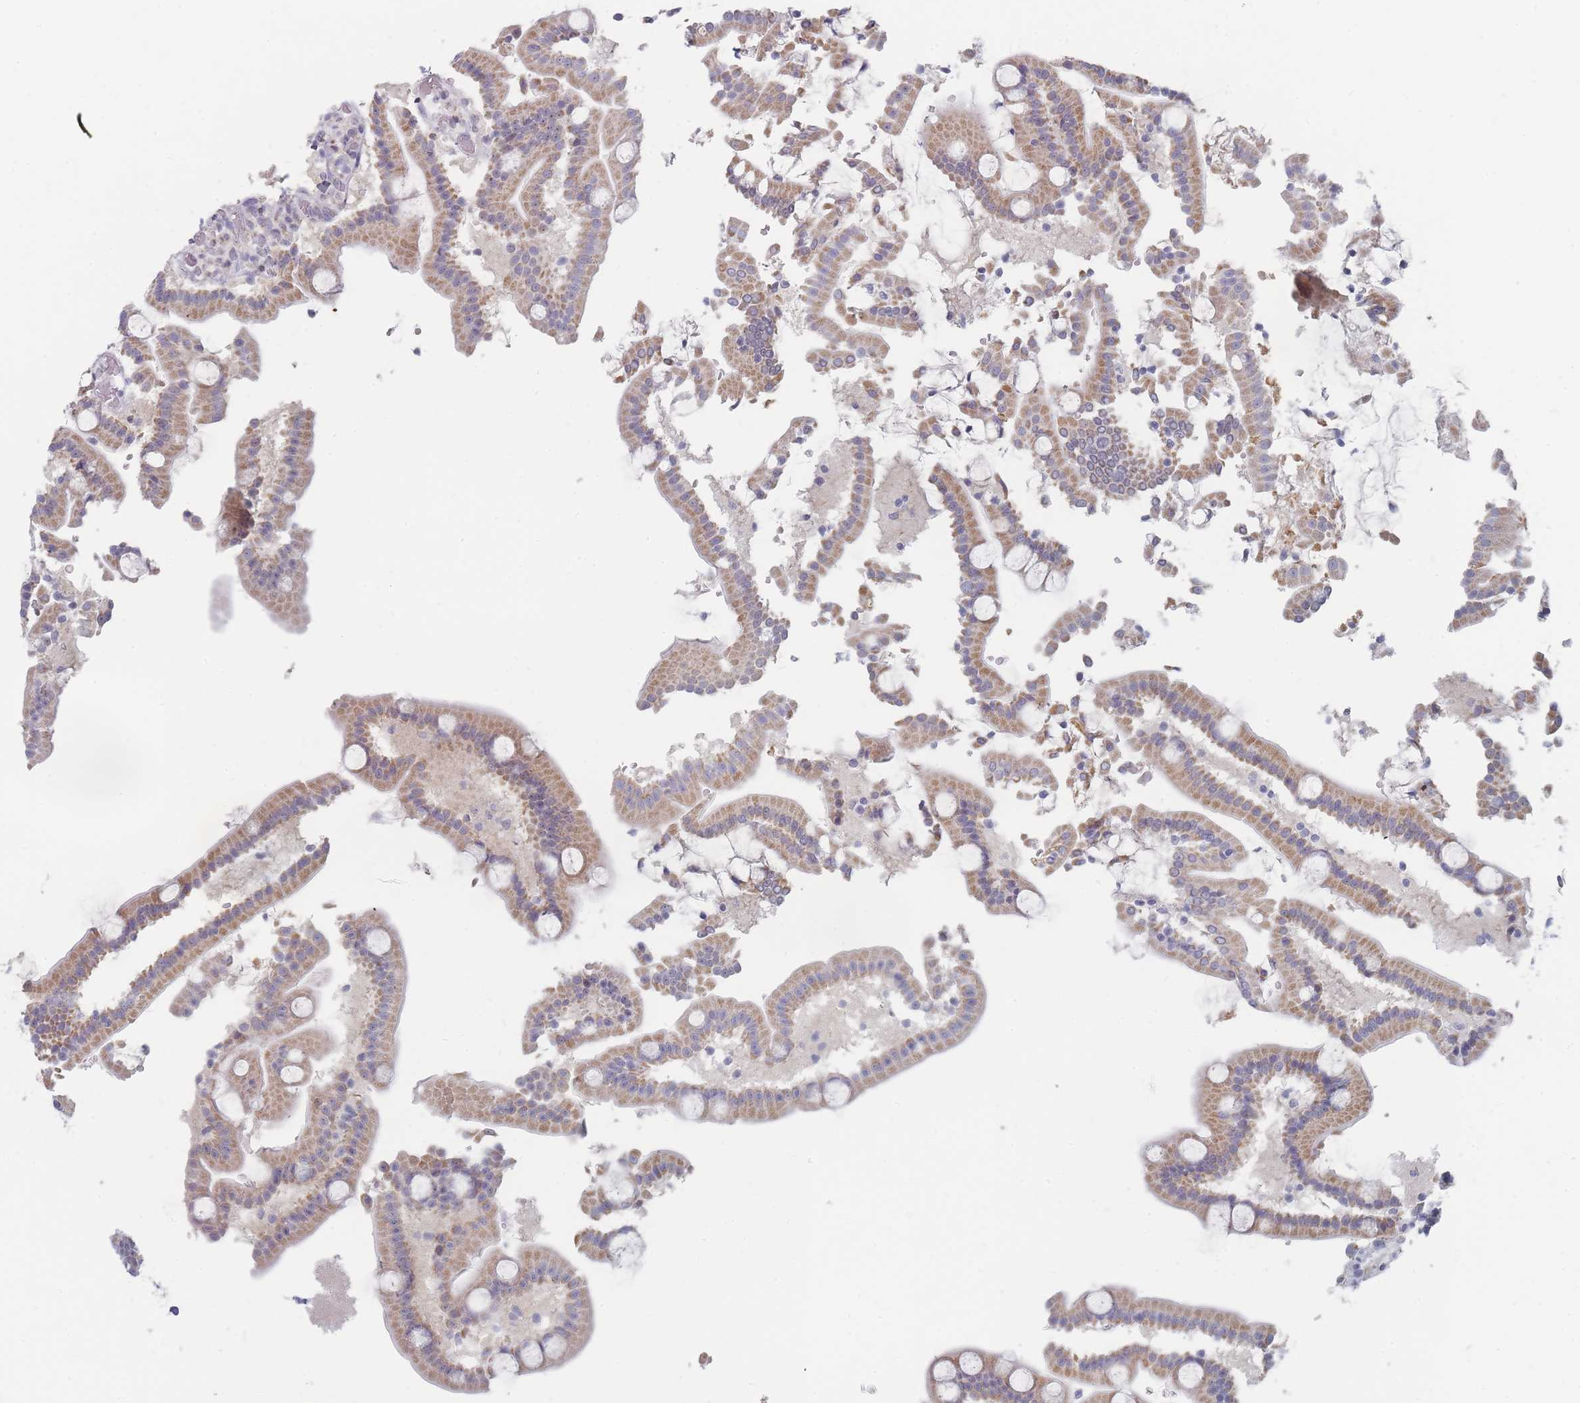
{"staining": {"intensity": "moderate", "quantity": "25%-75%", "location": "cytoplasmic/membranous"}, "tissue": "duodenum", "cell_type": "Glandular cells", "image_type": "normal", "snomed": [{"axis": "morphology", "description": "Normal tissue, NOS"}, {"axis": "topography", "description": "Duodenum"}], "caption": "Immunohistochemistry (IHC) staining of benign duodenum, which shows medium levels of moderate cytoplasmic/membranous staining in approximately 25%-75% of glandular cells indicating moderate cytoplasmic/membranous protein expression. The staining was performed using DAB (3,3'-diaminobenzidine) (brown) for protein detection and nuclei were counterstained in hematoxylin (blue).", "gene": "RNF8", "patient": {"sex": "male", "age": 55}}